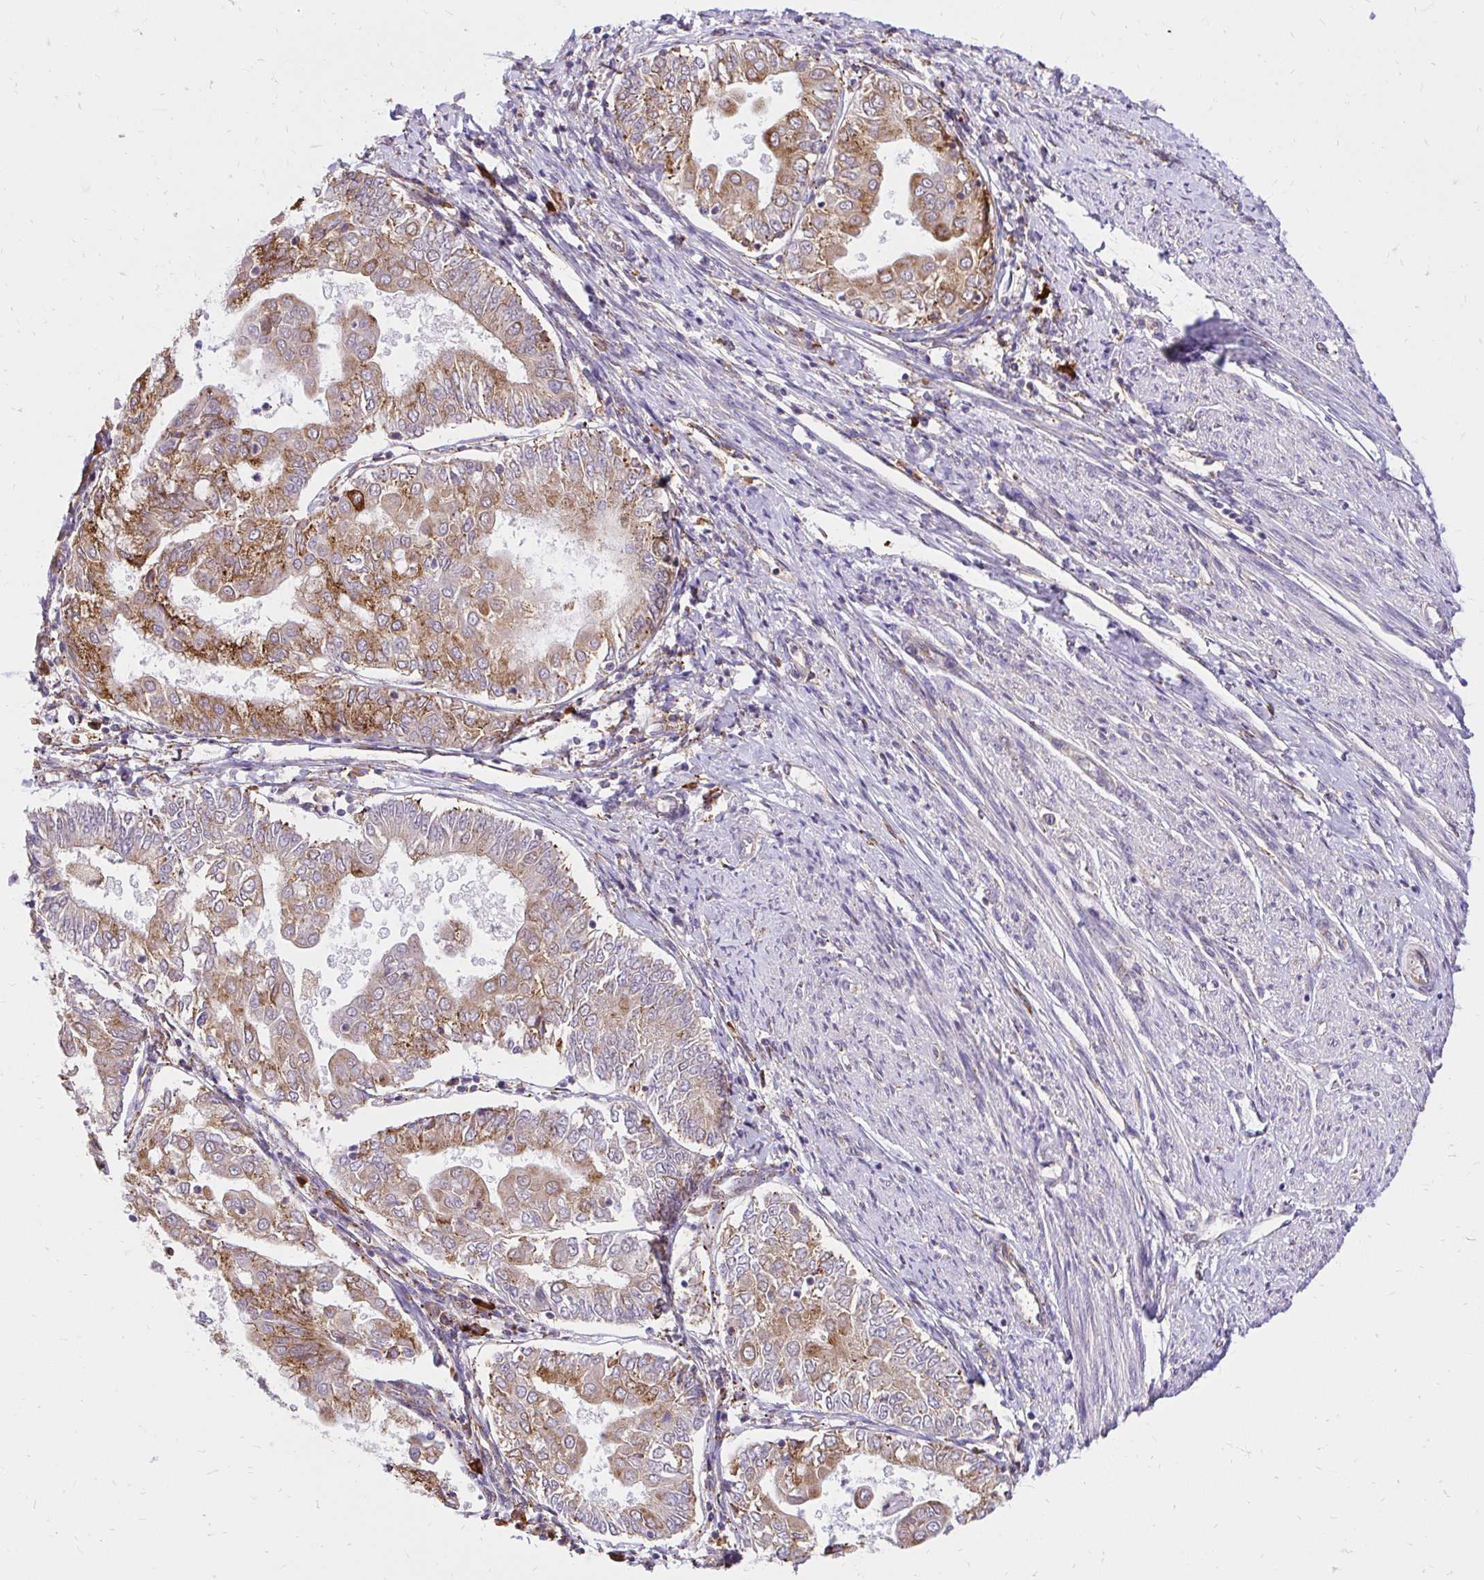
{"staining": {"intensity": "moderate", "quantity": ">75%", "location": "cytoplasmic/membranous"}, "tissue": "endometrial cancer", "cell_type": "Tumor cells", "image_type": "cancer", "snomed": [{"axis": "morphology", "description": "Adenocarcinoma, NOS"}, {"axis": "topography", "description": "Endometrium"}], "caption": "This photomicrograph shows IHC staining of human endometrial cancer, with medium moderate cytoplasmic/membranous expression in approximately >75% of tumor cells.", "gene": "NAALAD2", "patient": {"sex": "female", "age": 68}}